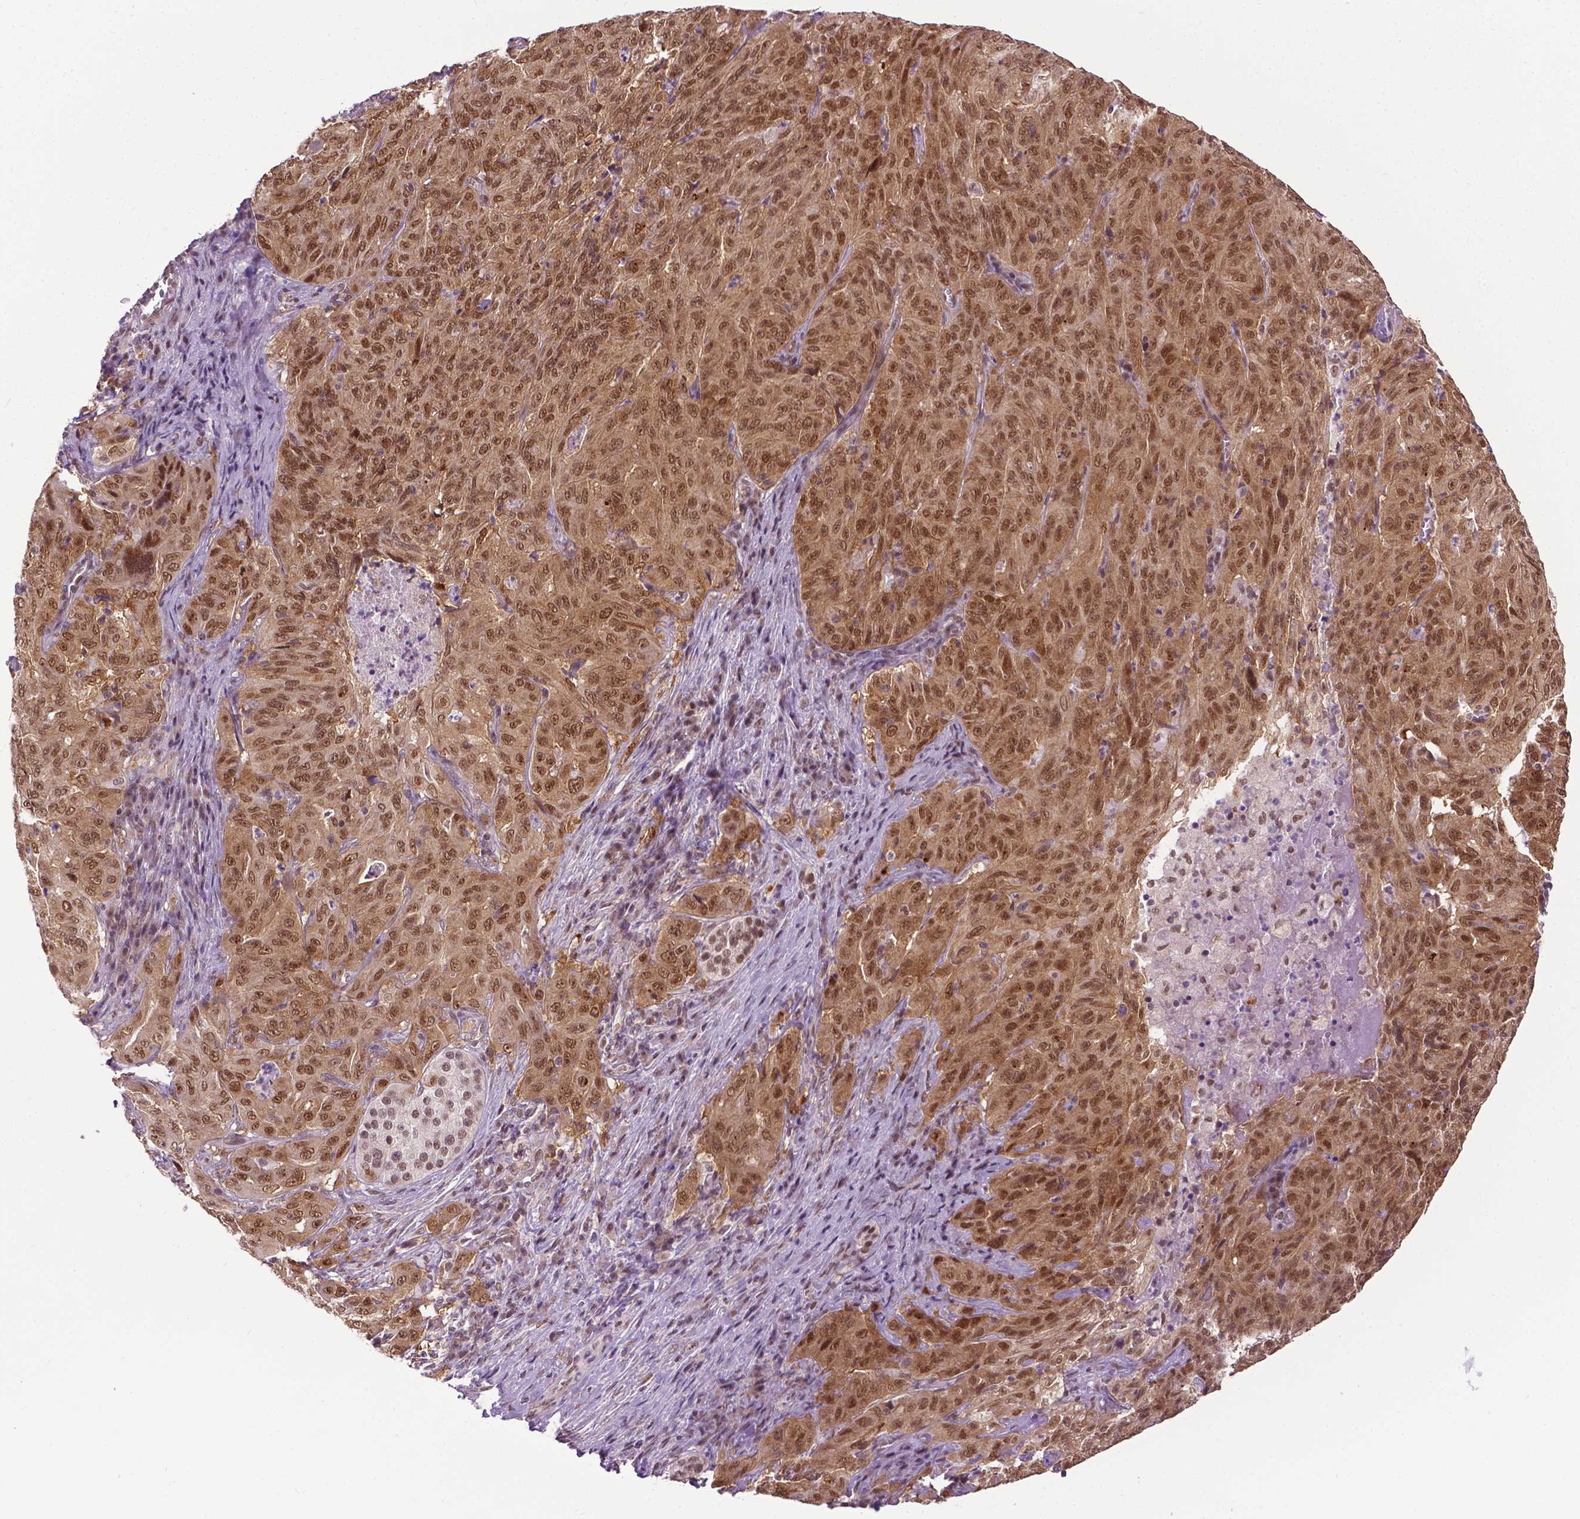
{"staining": {"intensity": "moderate", "quantity": ">75%", "location": "nuclear"}, "tissue": "pancreatic cancer", "cell_type": "Tumor cells", "image_type": "cancer", "snomed": [{"axis": "morphology", "description": "Adenocarcinoma, NOS"}, {"axis": "topography", "description": "Pancreas"}], "caption": "Protein analysis of adenocarcinoma (pancreatic) tissue shows moderate nuclear staining in approximately >75% of tumor cells.", "gene": "UBQLN4", "patient": {"sex": "male", "age": 63}}